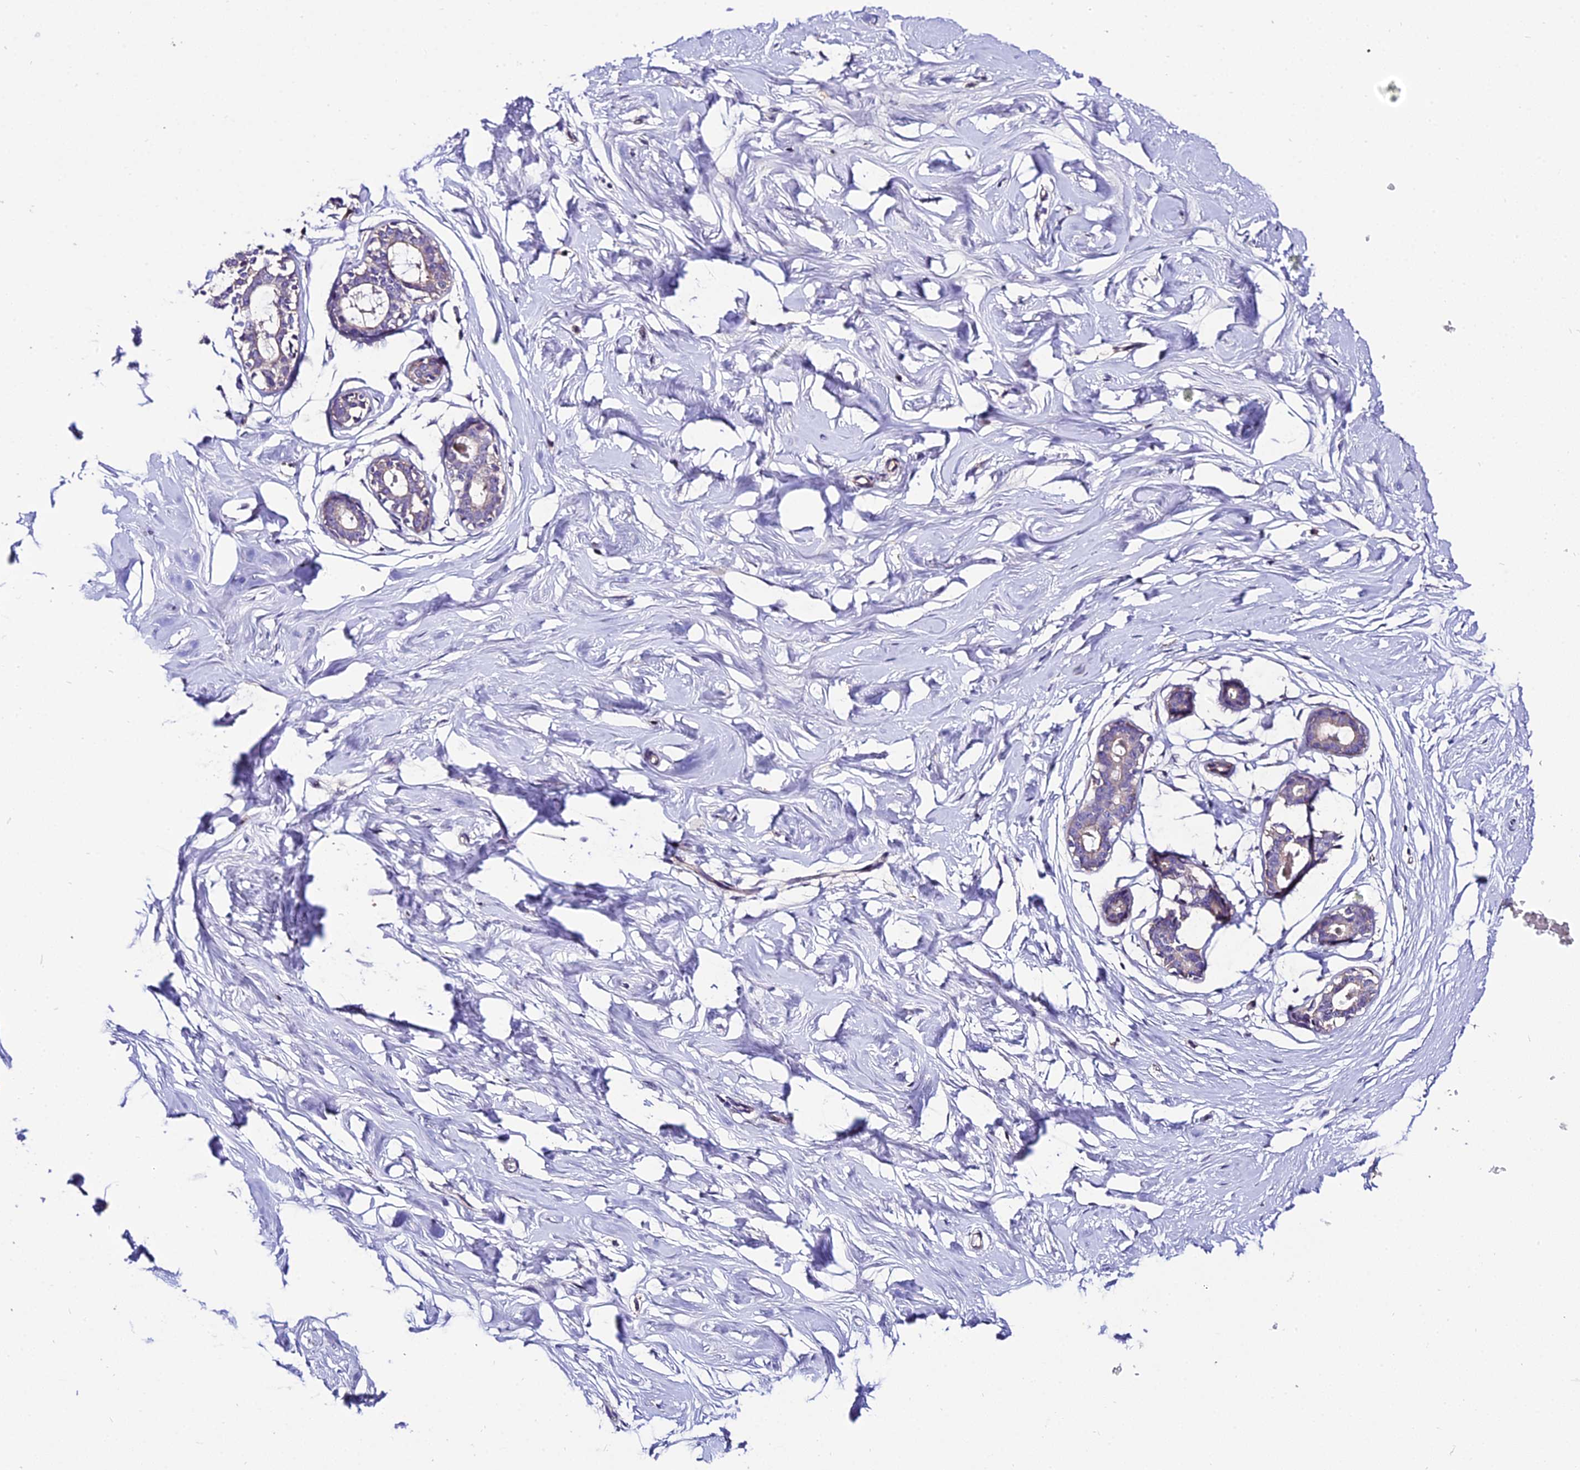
{"staining": {"intensity": "negative", "quantity": "none", "location": "none"}, "tissue": "breast", "cell_type": "Adipocytes", "image_type": "normal", "snomed": [{"axis": "morphology", "description": "Normal tissue, NOS"}, {"axis": "morphology", "description": "Adenoma, NOS"}, {"axis": "topography", "description": "Breast"}], "caption": "Immunohistochemistry photomicrograph of normal human breast stained for a protein (brown), which exhibits no expression in adipocytes. The staining was performed using DAB to visualize the protein expression in brown, while the nuclei were stained in blue with hematoxylin (Magnification: 20x).", "gene": "SHQ1", "patient": {"sex": "female", "age": 23}}